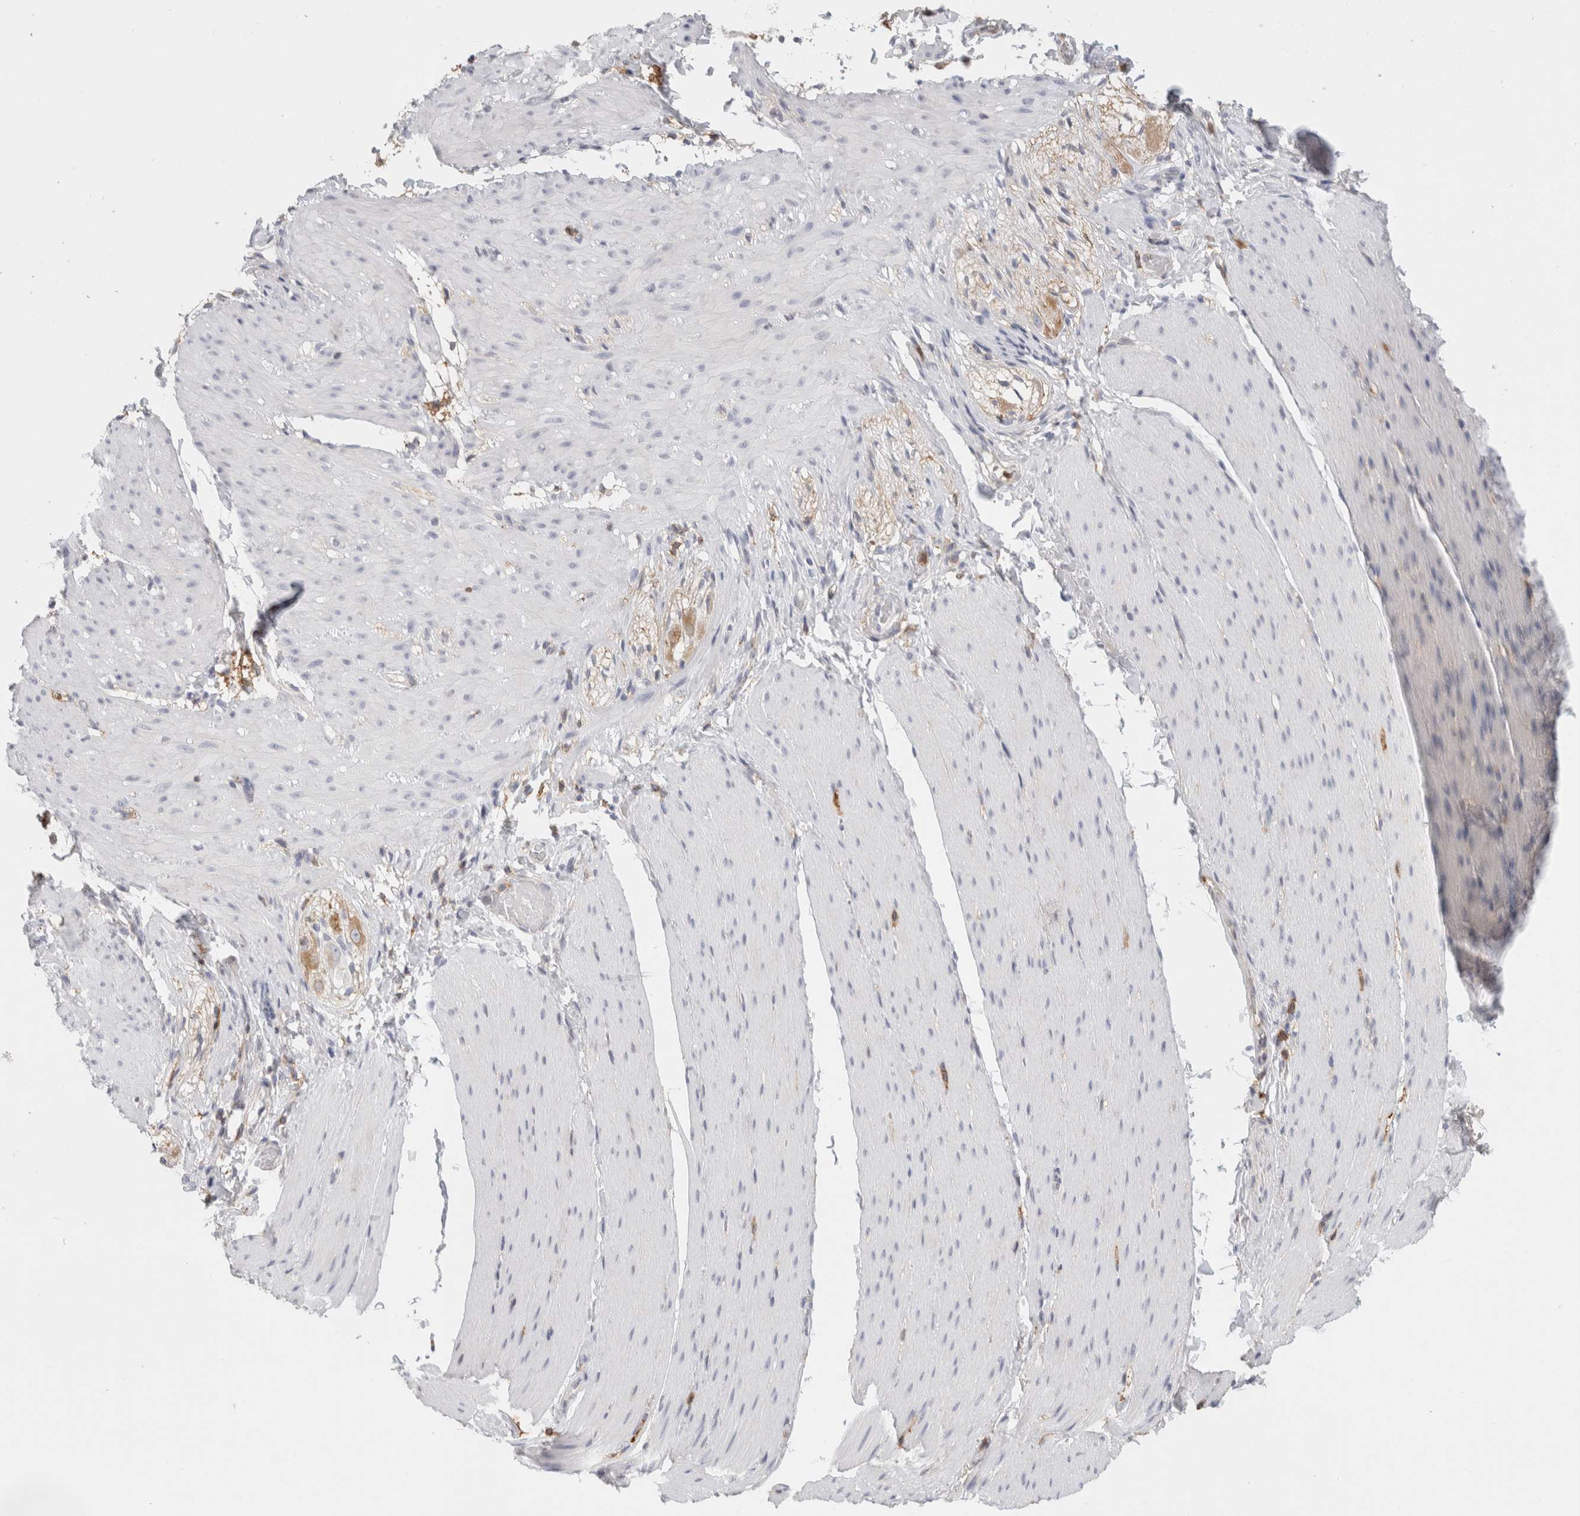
{"staining": {"intensity": "negative", "quantity": "none", "location": "none"}, "tissue": "smooth muscle", "cell_type": "Smooth muscle cells", "image_type": "normal", "snomed": [{"axis": "morphology", "description": "Normal tissue, NOS"}, {"axis": "topography", "description": "Smooth muscle"}, {"axis": "topography", "description": "Small intestine"}], "caption": "Normal smooth muscle was stained to show a protein in brown. There is no significant positivity in smooth muscle cells. (DAB (3,3'-diaminobenzidine) immunohistochemistry with hematoxylin counter stain).", "gene": "P2RY2", "patient": {"sex": "female", "age": 84}}